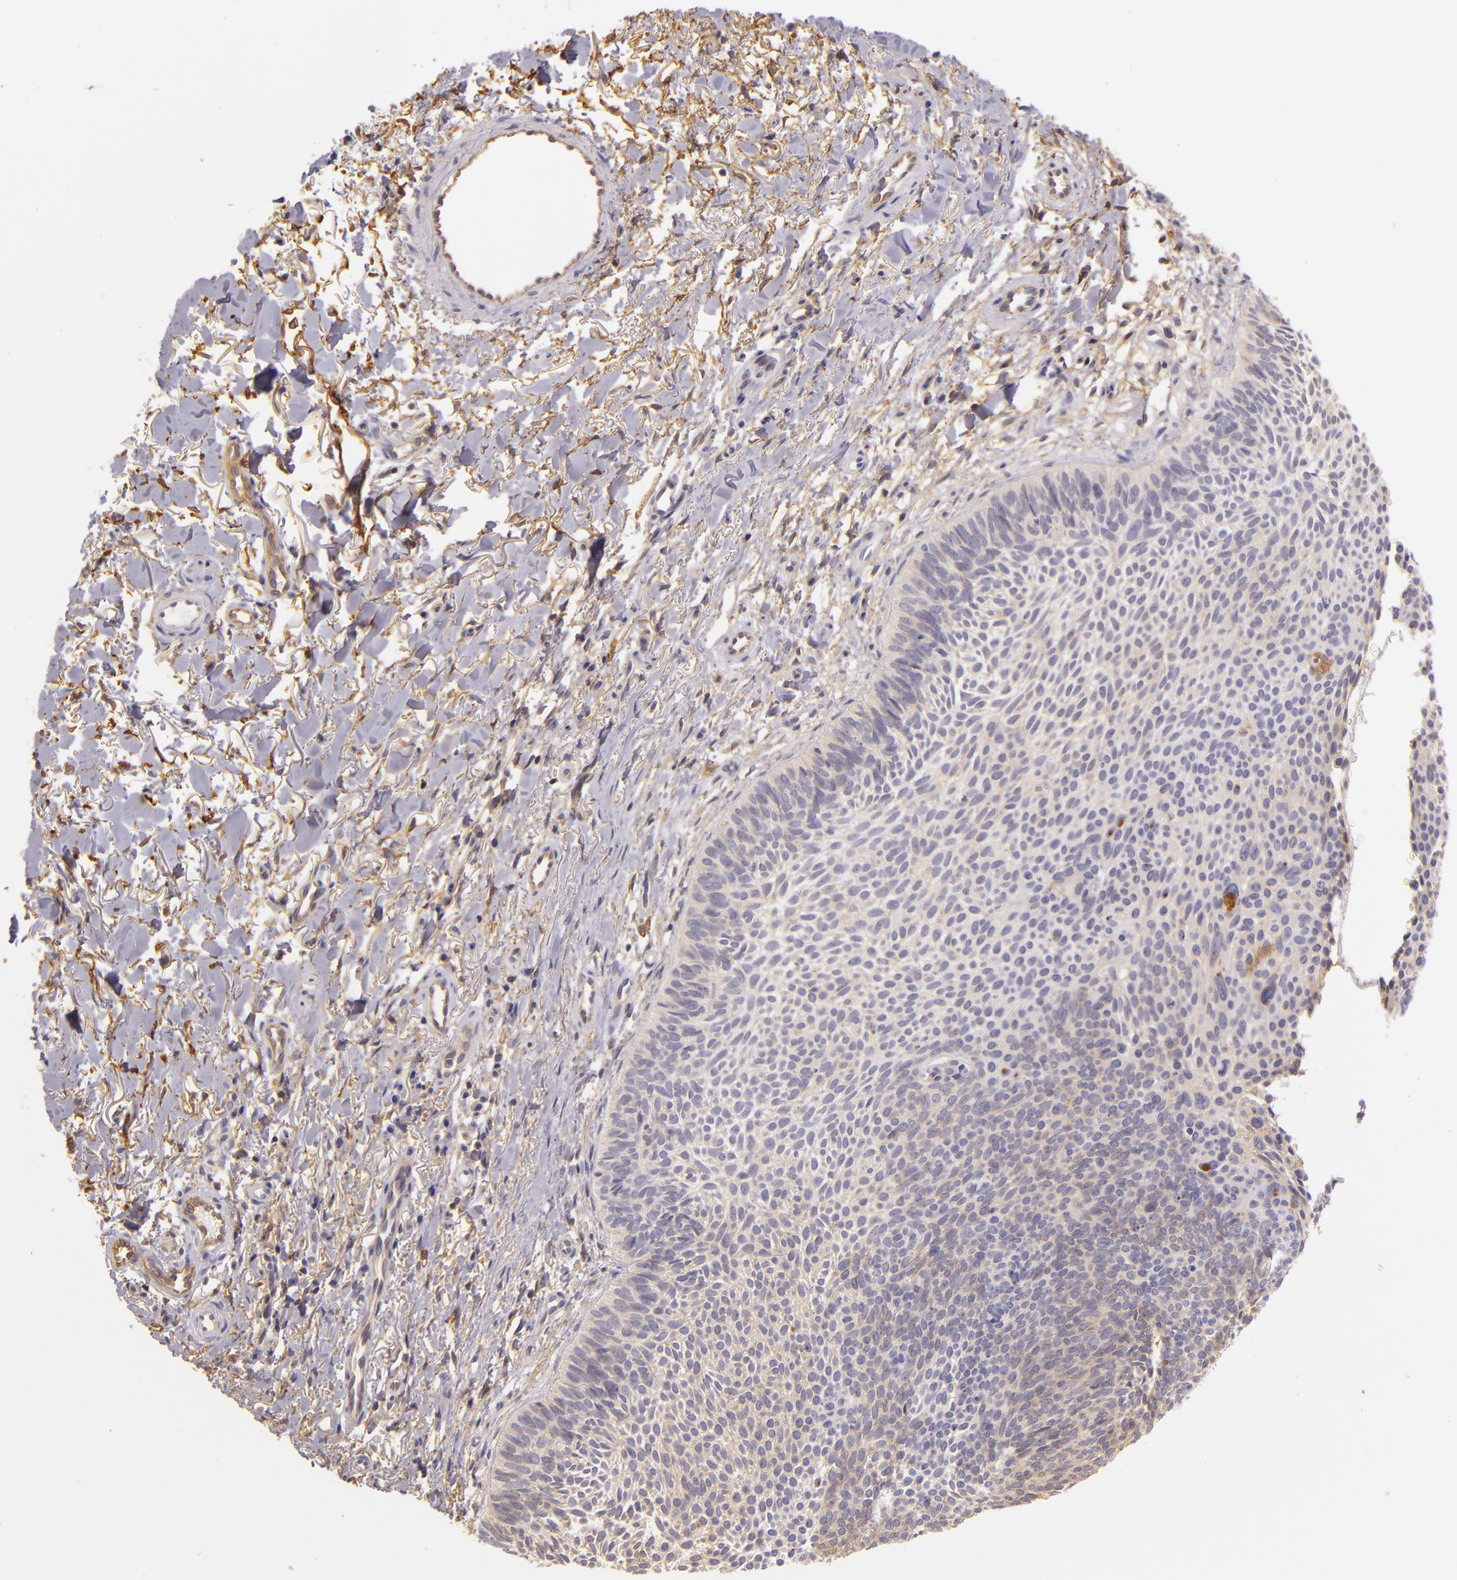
{"staining": {"intensity": "negative", "quantity": "none", "location": "none"}, "tissue": "skin cancer", "cell_type": "Tumor cells", "image_type": "cancer", "snomed": [{"axis": "morphology", "description": "Basal cell carcinoma"}, {"axis": "topography", "description": "Skin"}], "caption": "High magnification brightfield microscopy of basal cell carcinoma (skin) stained with DAB (3,3'-diaminobenzidine) (brown) and counterstained with hematoxylin (blue): tumor cells show no significant expression.", "gene": "CTSF", "patient": {"sex": "male", "age": 84}}